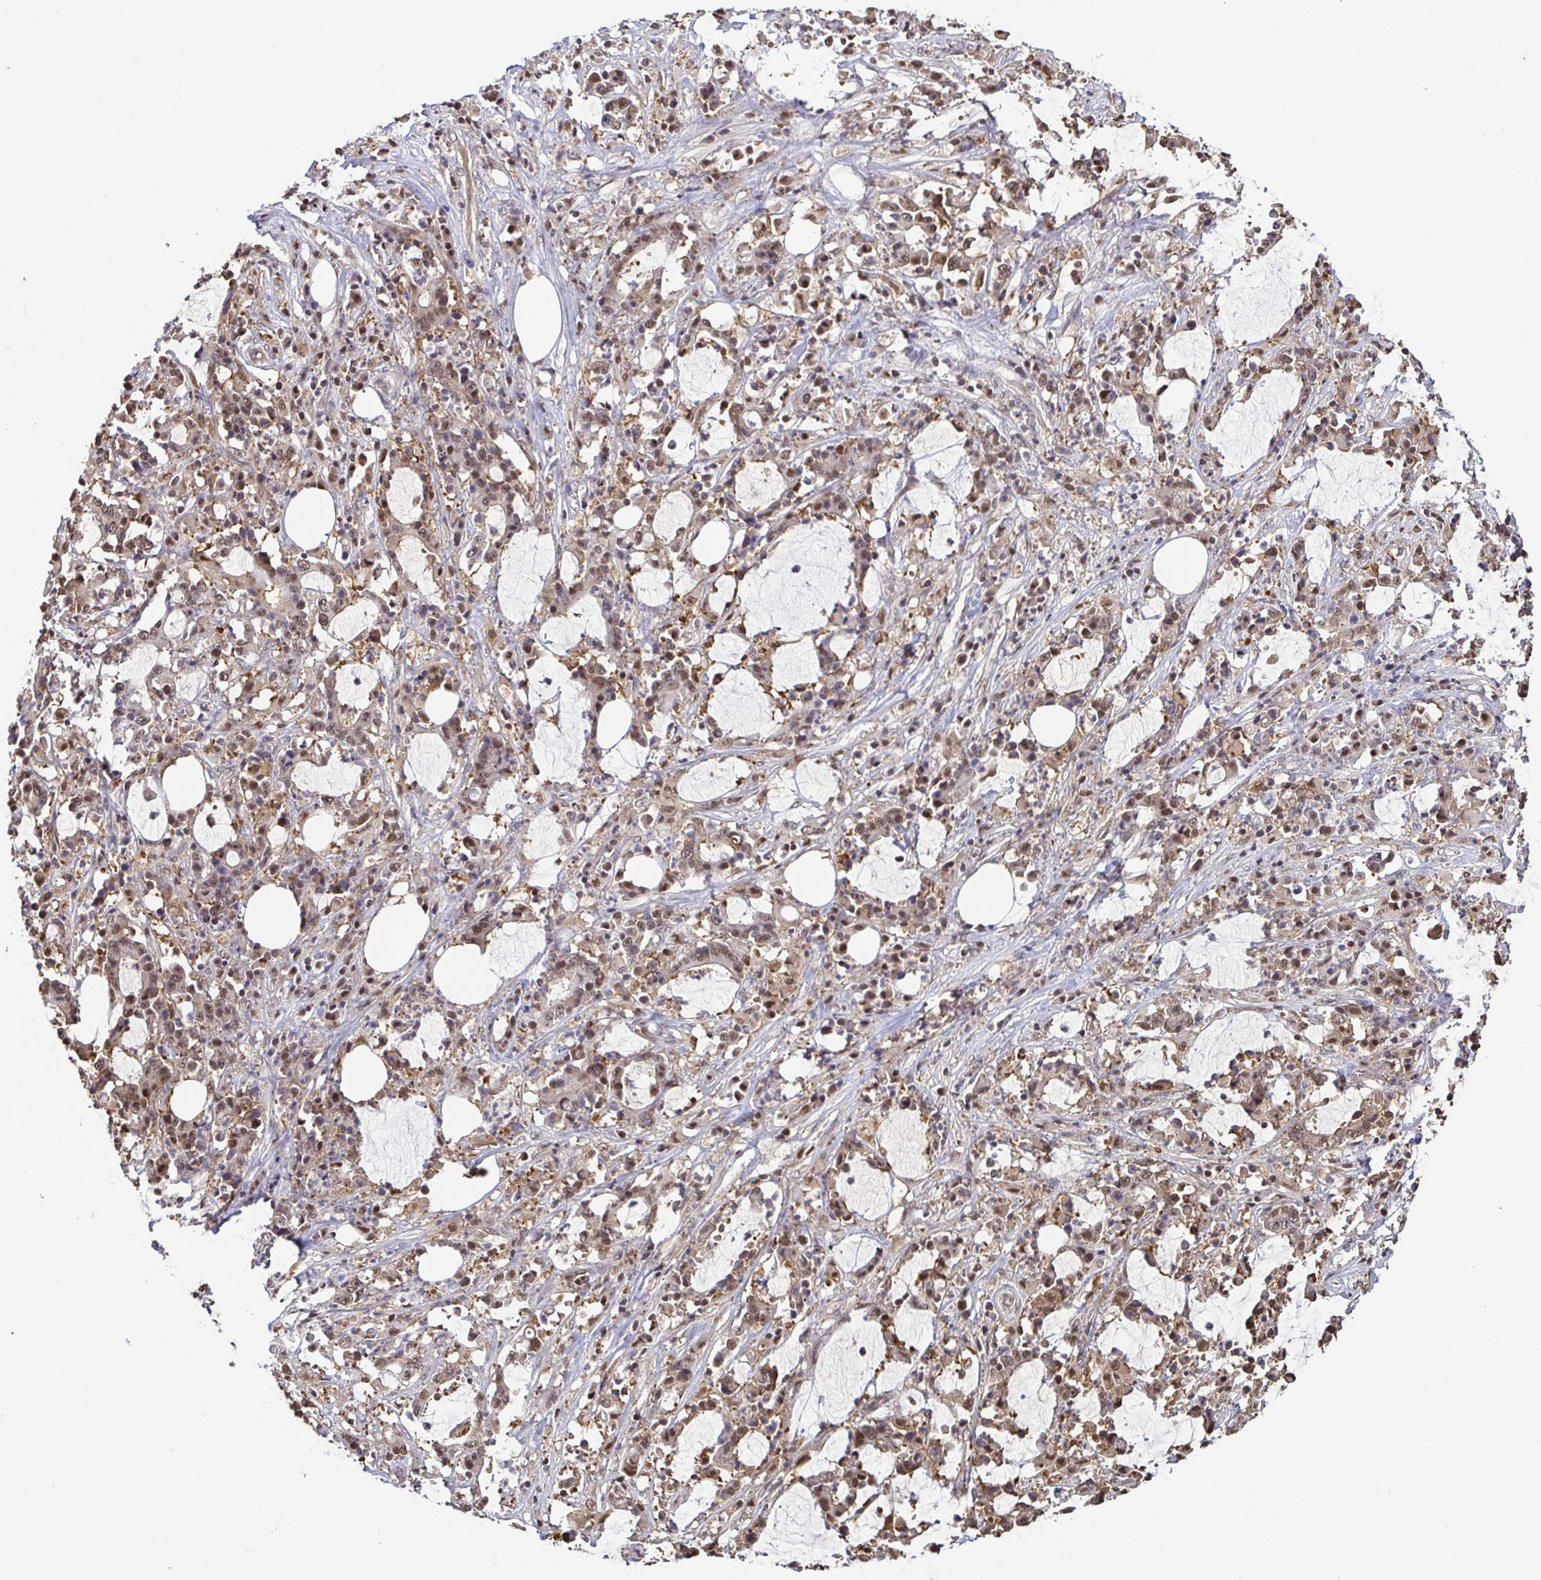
{"staining": {"intensity": "moderate", "quantity": ">75%", "location": "cytoplasmic/membranous,nuclear"}, "tissue": "stomach cancer", "cell_type": "Tumor cells", "image_type": "cancer", "snomed": [{"axis": "morphology", "description": "Adenocarcinoma, NOS"}, {"axis": "topography", "description": "Stomach, upper"}], "caption": "An IHC image of tumor tissue is shown. Protein staining in brown labels moderate cytoplasmic/membranous and nuclear positivity in stomach cancer within tumor cells.", "gene": "PSMB9", "patient": {"sex": "male", "age": 68}}